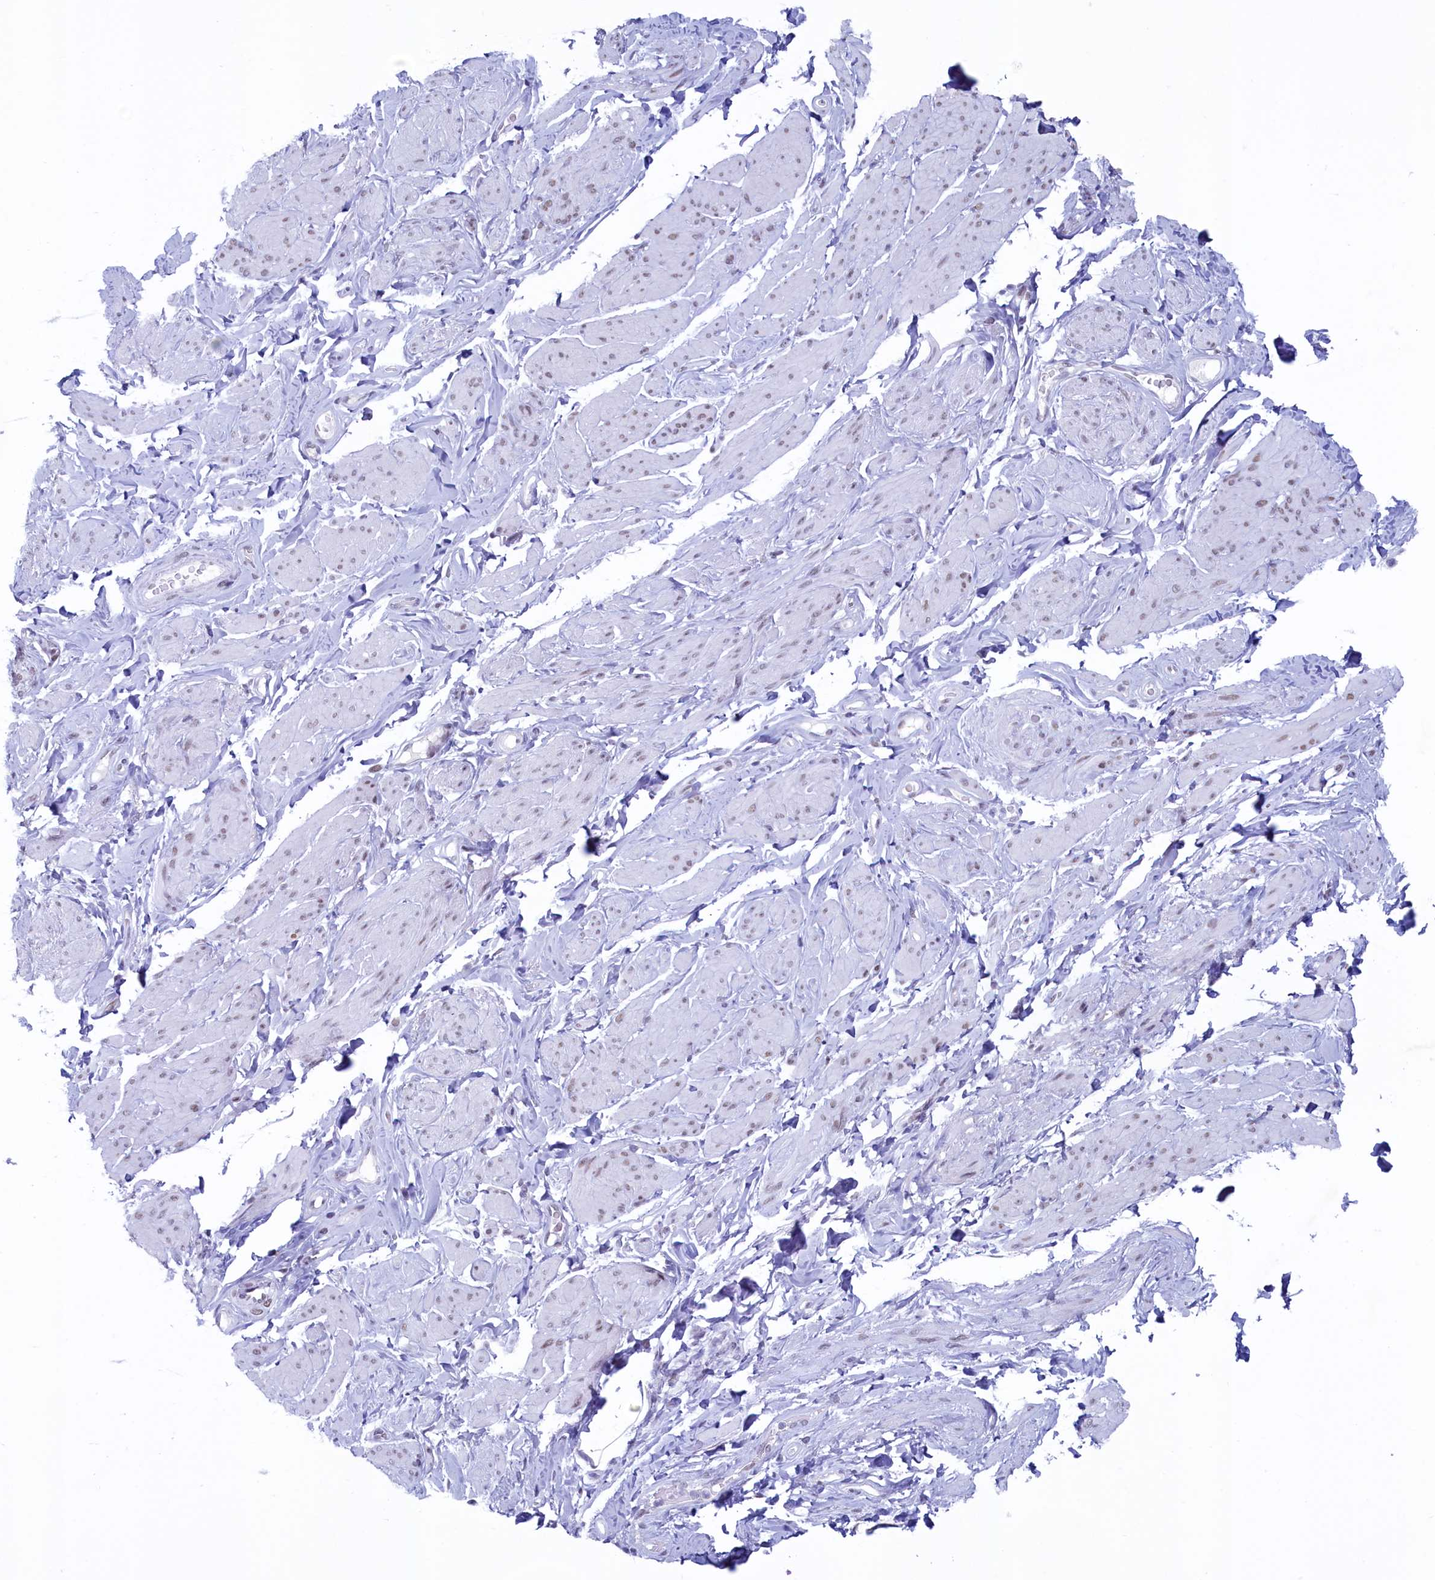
{"staining": {"intensity": "weak", "quantity": "25%-75%", "location": "nuclear"}, "tissue": "smooth muscle", "cell_type": "Smooth muscle cells", "image_type": "normal", "snomed": [{"axis": "morphology", "description": "Normal tissue, NOS"}, {"axis": "topography", "description": "Smooth muscle"}, {"axis": "topography", "description": "Peripheral nerve tissue"}], "caption": "Smooth muscle stained with IHC shows weak nuclear staining in about 25%-75% of smooth muscle cells.", "gene": "SUGP2", "patient": {"sex": "male", "age": 69}}